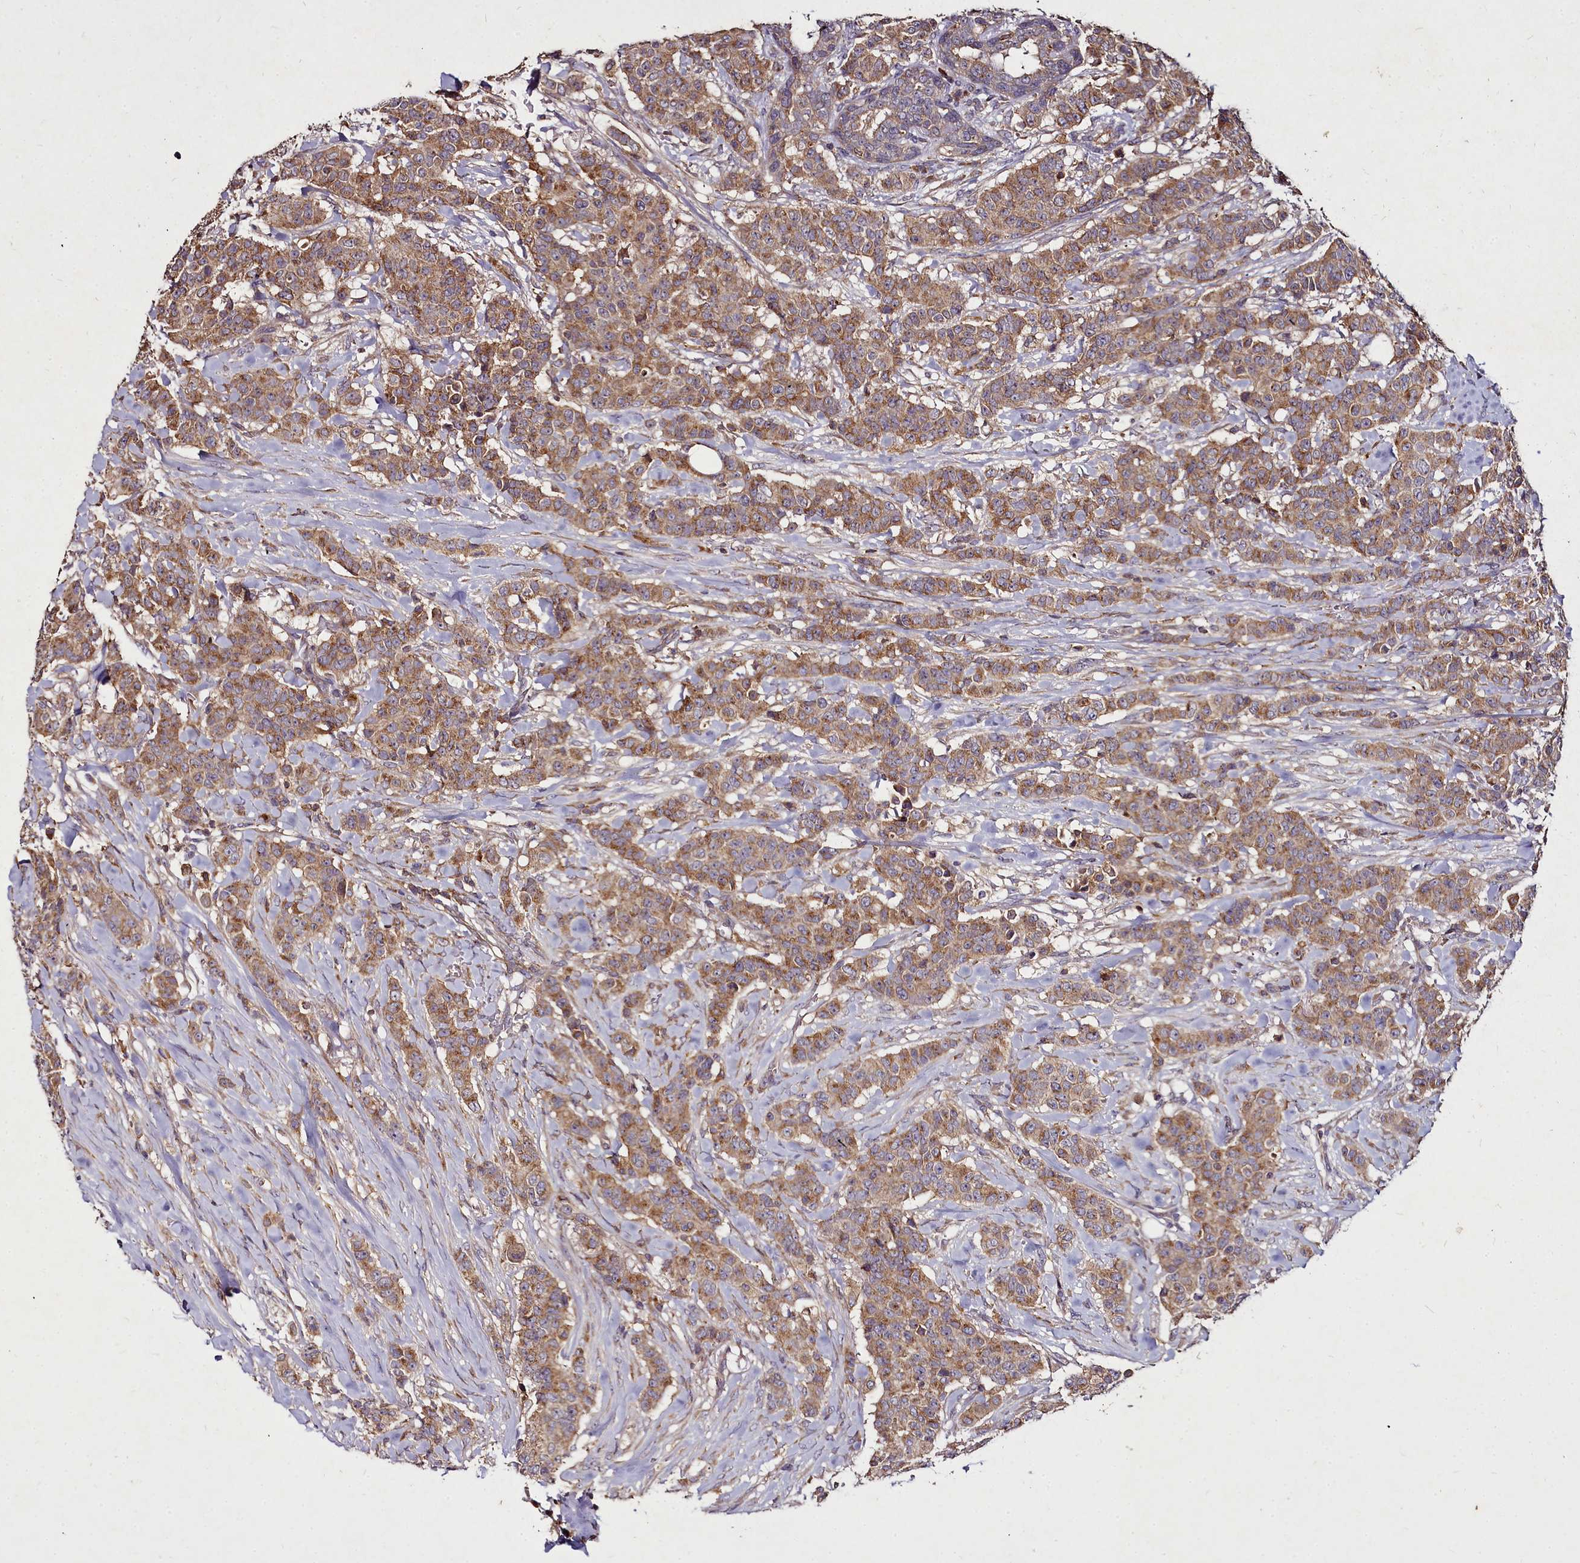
{"staining": {"intensity": "moderate", "quantity": ">75%", "location": "cytoplasmic/membranous"}, "tissue": "breast cancer", "cell_type": "Tumor cells", "image_type": "cancer", "snomed": [{"axis": "morphology", "description": "Duct carcinoma"}, {"axis": "topography", "description": "Breast"}], "caption": "IHC micrograph of human invasive ductal carcinoma (breast) stained for a protein (brown), which shows medium levels of moderate cytoplasmic/membranous staining in about >75% of tumor cells.", "gene": "NCKAP1L", "patient": {"sex": "female", "age": 40}}